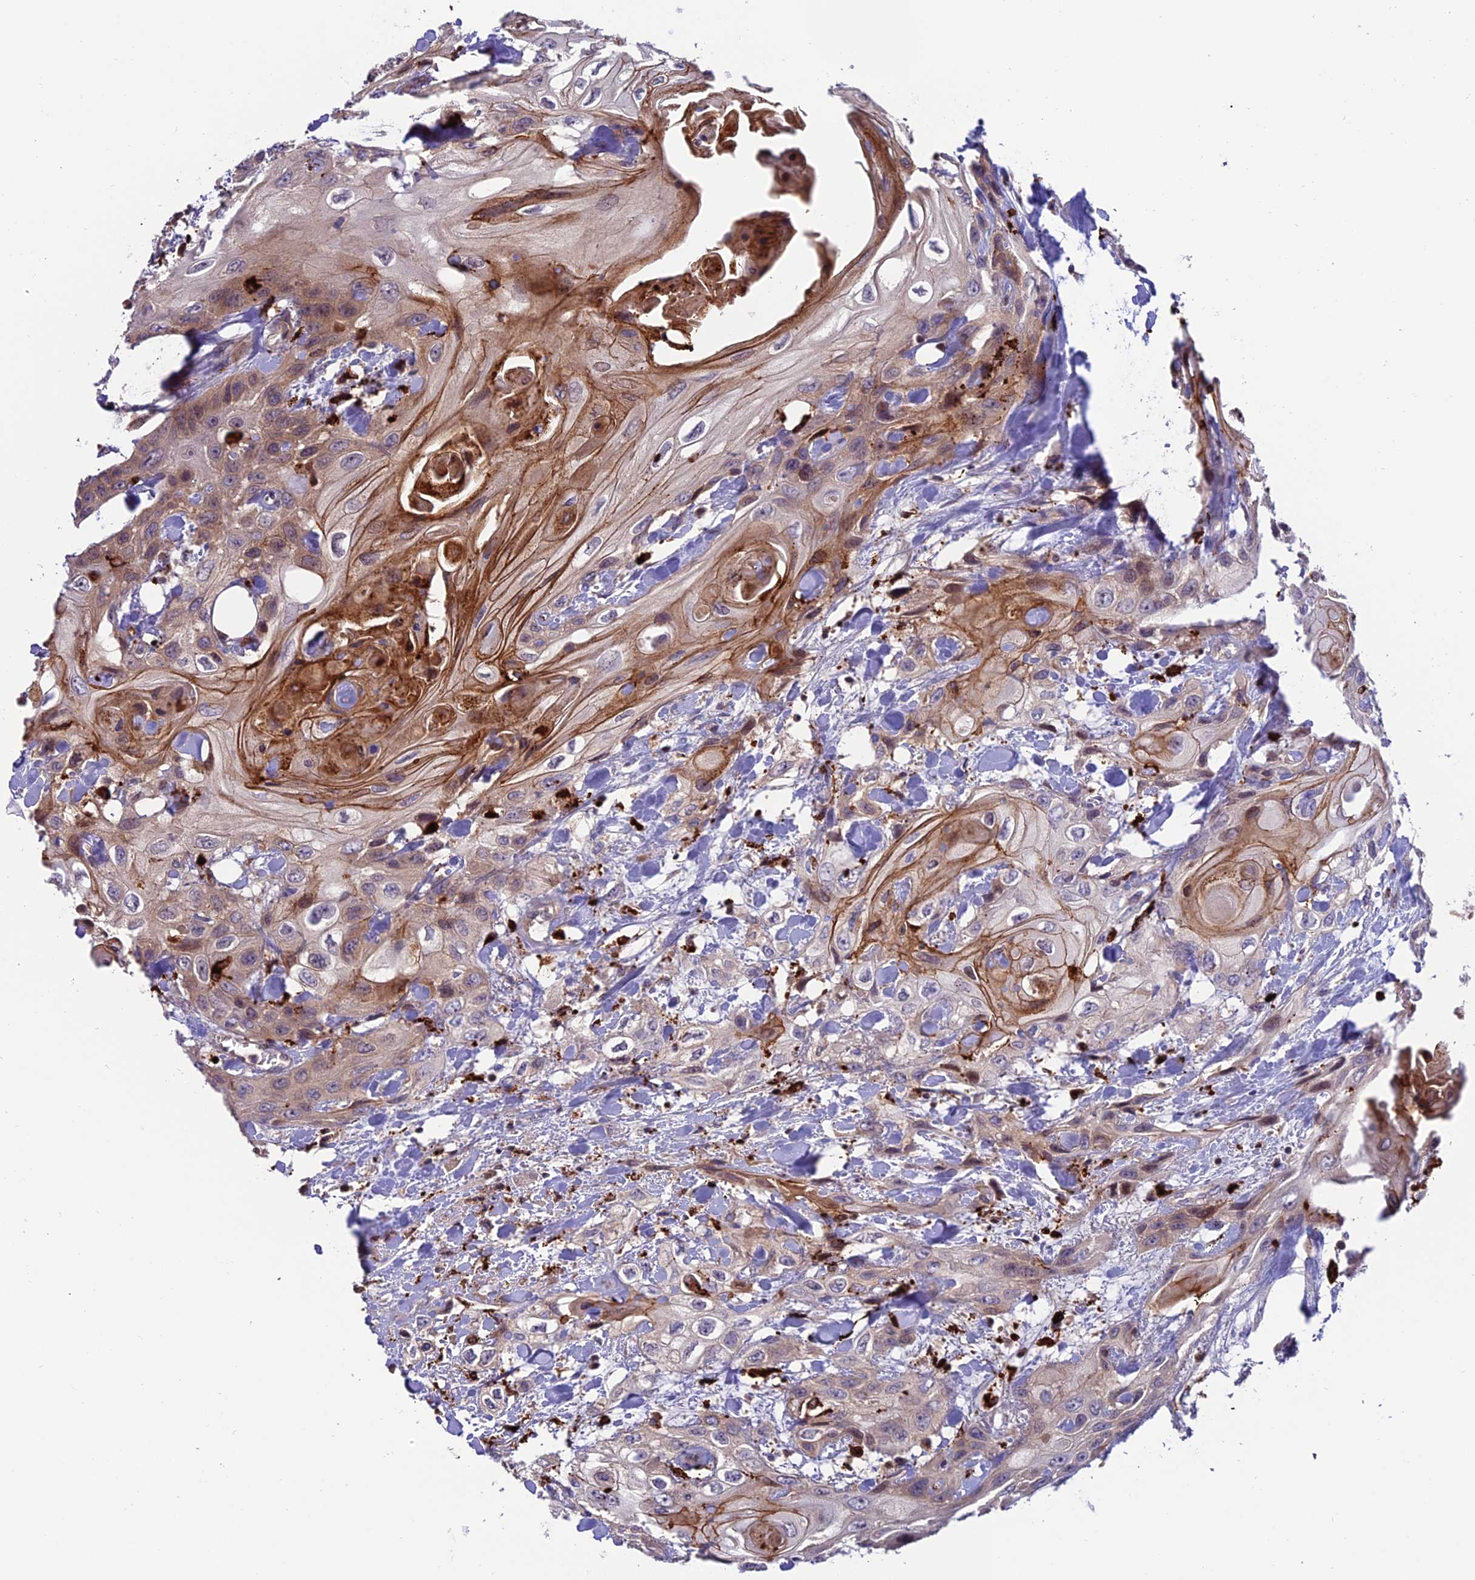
{"staining": {"intensity": "weak", "quantity": "25%-75%", "location": "cytoplasmic/membranous"}, "tissue": "head and neck cancer", "cell_type": "Tumor cells", "image_type": "cancer", "snomed": [{"axis": "morphology", "description": "Squamous cell carcinoma, NOS"}, {"axis": "topography", "description": "Head-Neck"}], "caption": "Immunohistochemical staining of human head and neck squamous cell carcinoma shows low levels of weak cytoplasmic/membranous protein expression in approximately 25%-75% of tumor cells. (Stains: DAB in brown, nuclei in blue, Microscopy: brightfield microscopy at high magnification).", "gene": "ARHGEF18", "patient": {"sex": "female", "age": 43}}